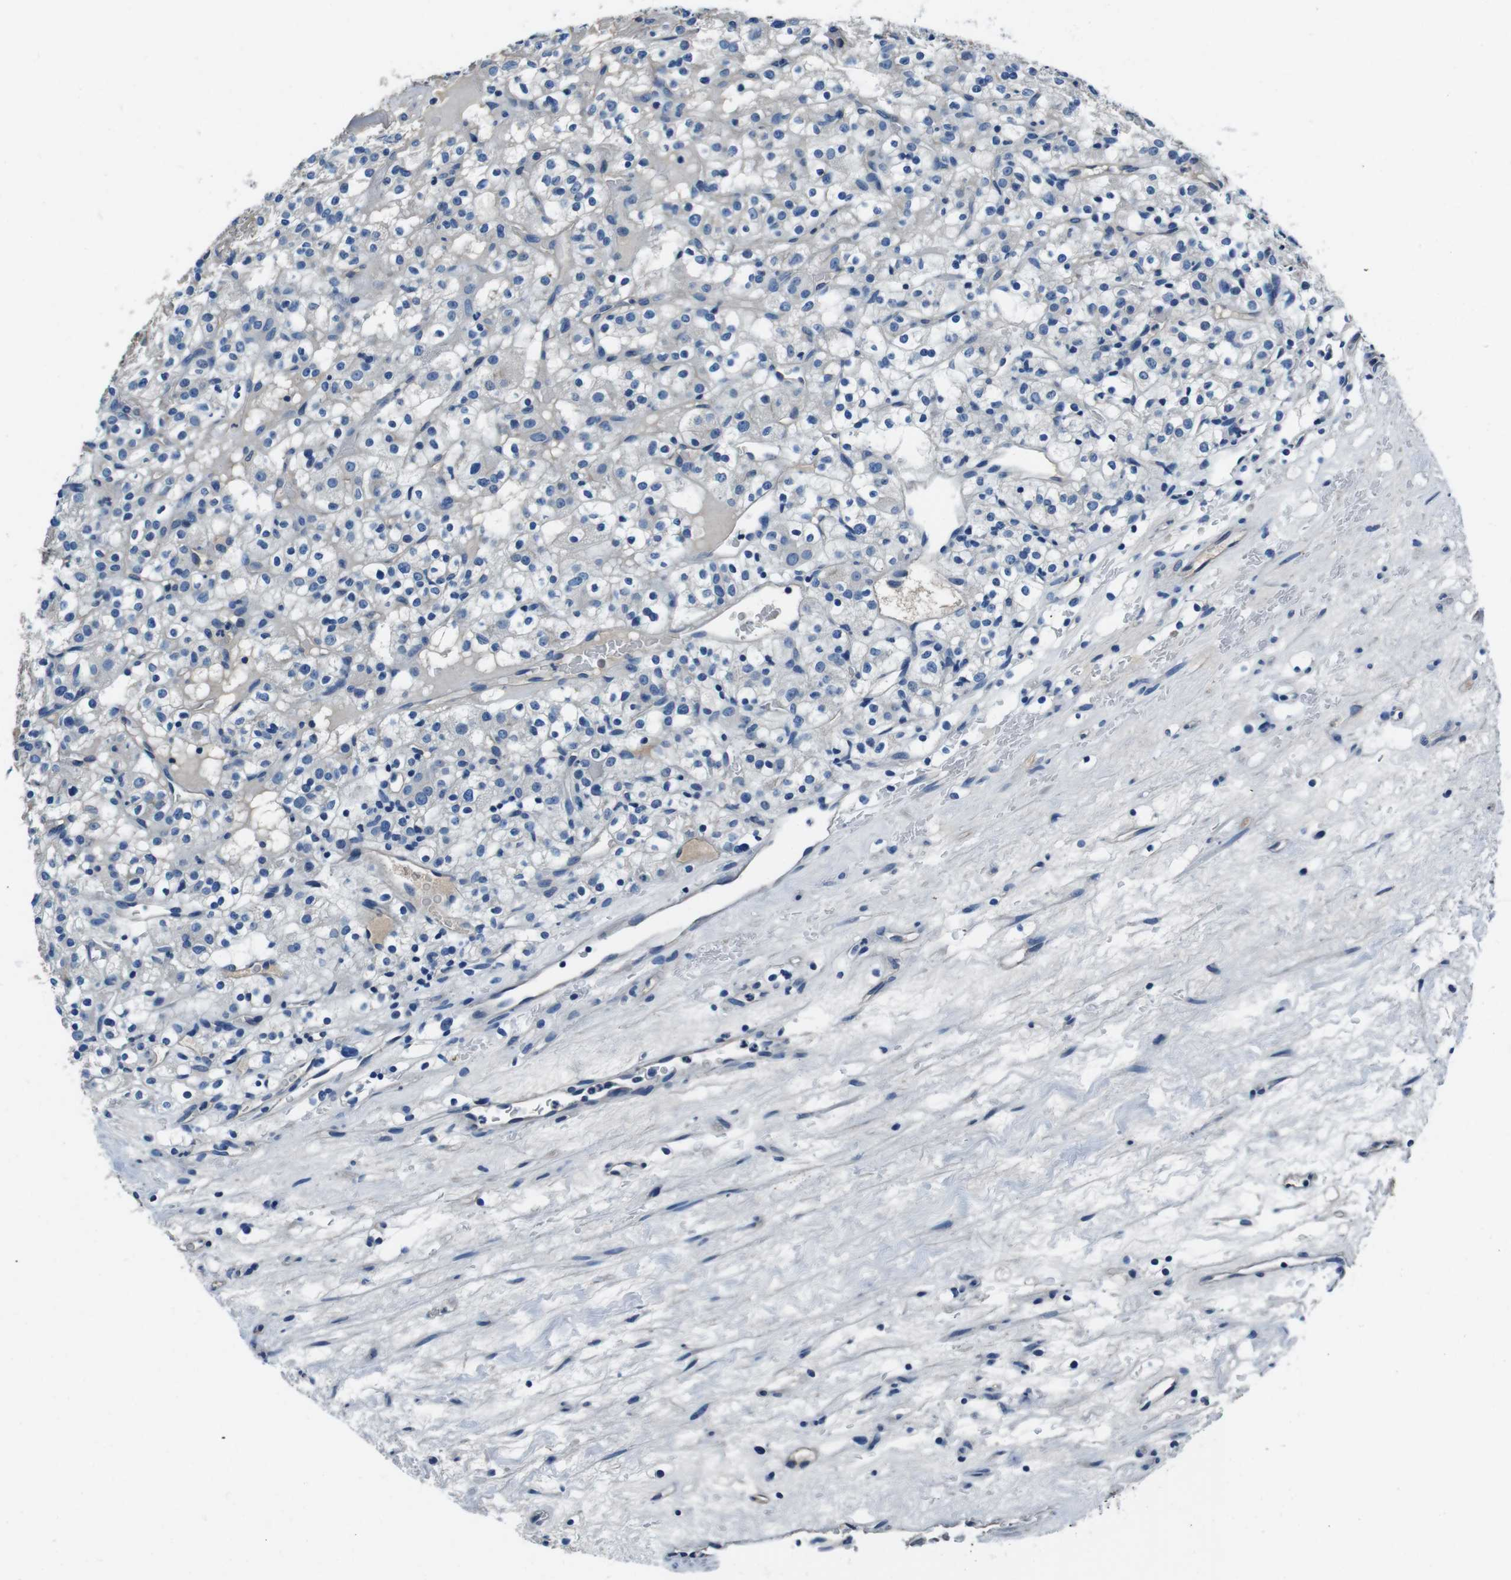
{"staining": {"intensity": "negative", "quantity": "none", "location": "none"}, "tissue": "renal cancer", "cell_type": "Tumor cells", "image_type": "cancer", "snomed": [{"axis": "morphology", "description": "Normal tissue, NOS"}, {"axis": "morphology", "description": "Adenocarcinoma, NOS"}, {"axis": "topography", "description": "Kidney"}], "caption": "Tumor cells show no significant protein expression in adenocarcinoma (renal).", "gene": "CASQ1", "patient": {"sex": "female", "age": 72}}